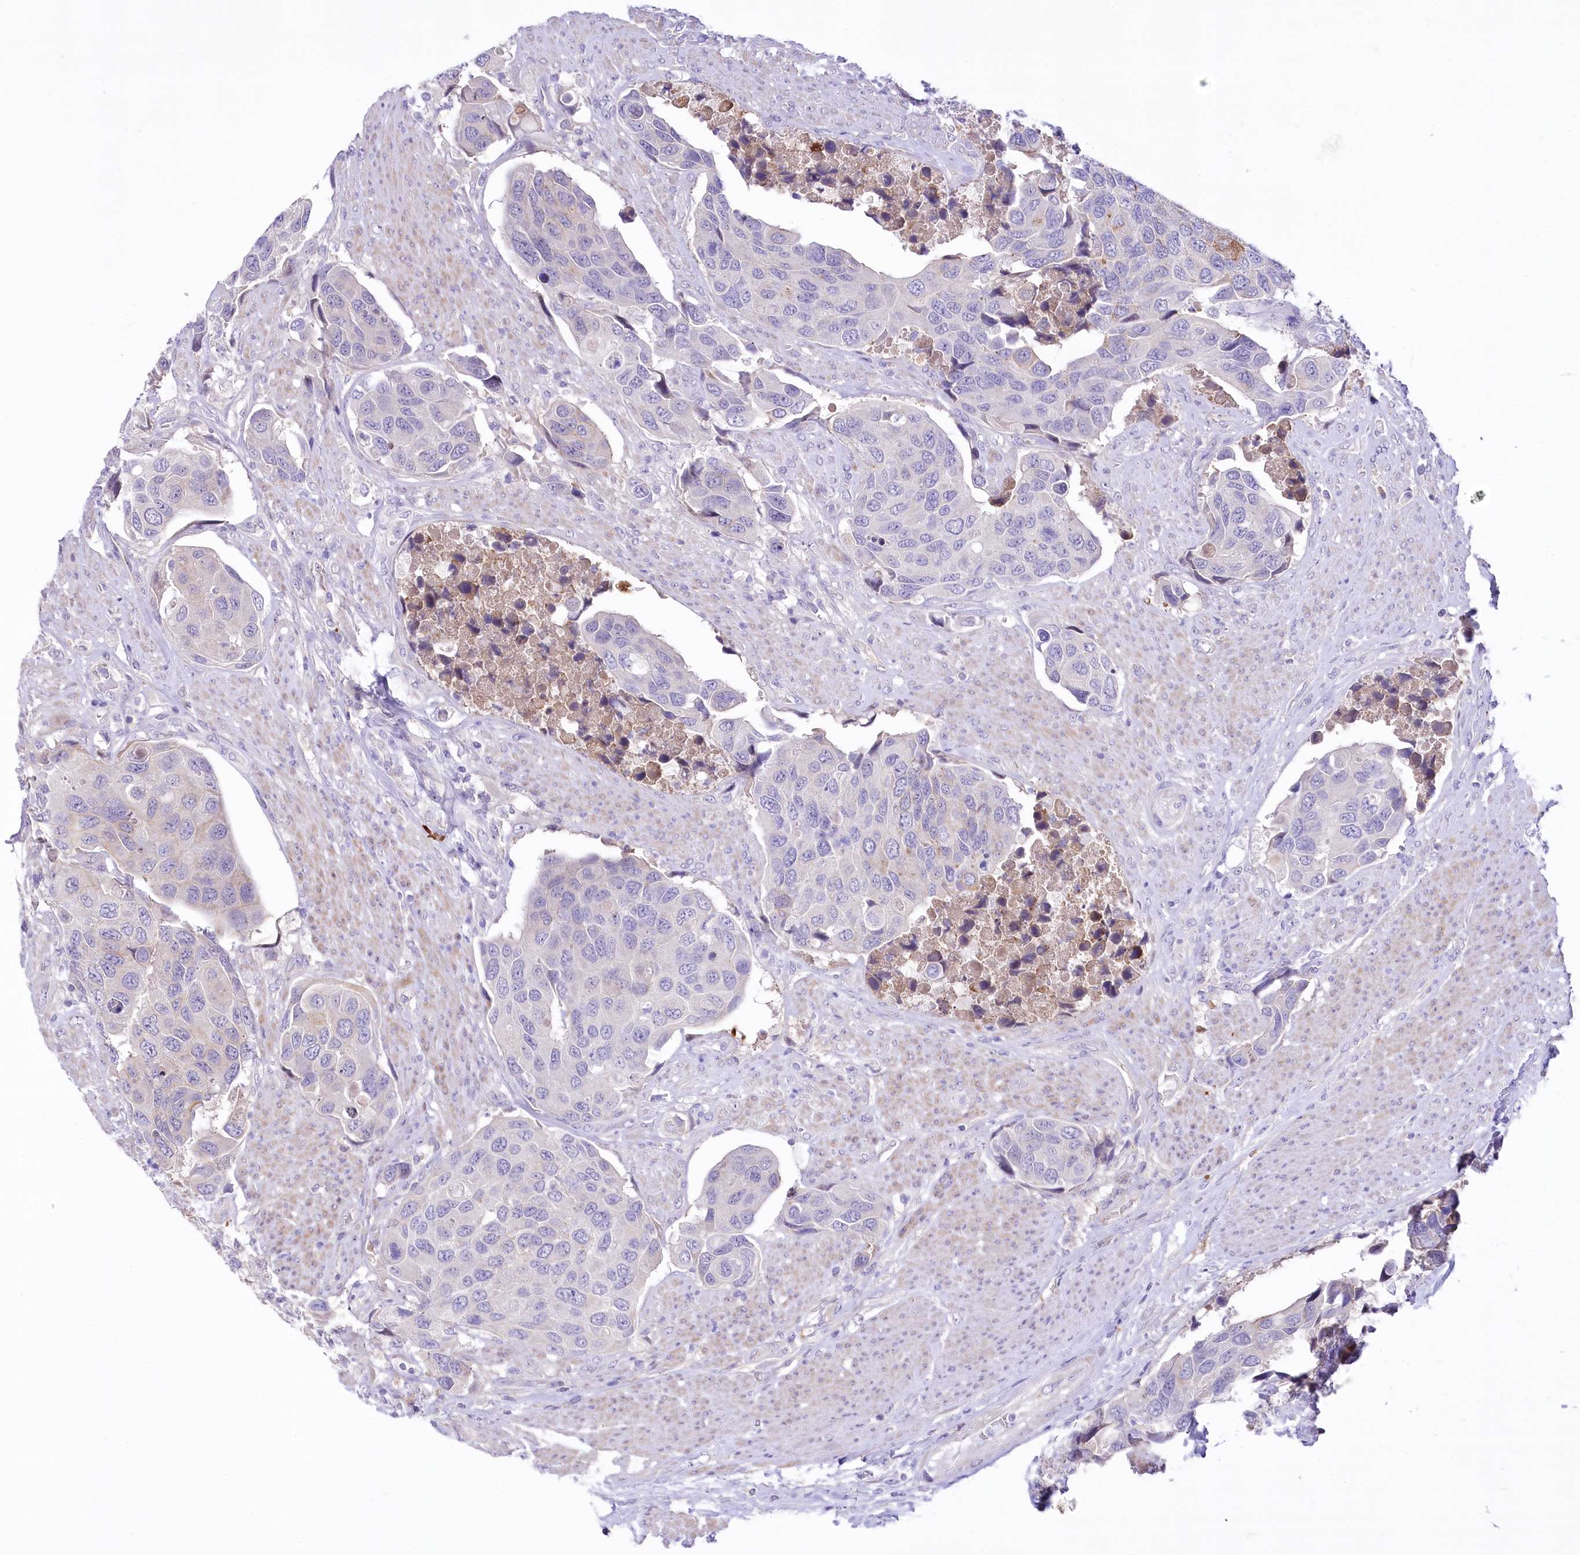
{"staining": {"intensity": "weak", "quantity": "<25%", "location": "cytoplasmic/membranous"}, "tissue": "urothelial cancer", "cell_type": "Tumor cells", "image_type": "cancer", "snomed": [{"axis": "morphology", "description": "Urothelial carcinoma, High grade"}, {"axis": "topography", "description": "Urinary bladder"}], "caption": "Urothelial cancer was stained to show a protein in brown. There is no significant expression in tumor cells. (IHC, brightfield microscopy, high magnification).", "gene": "CEP164", "patient": {"sex": "male", "age": 74}}